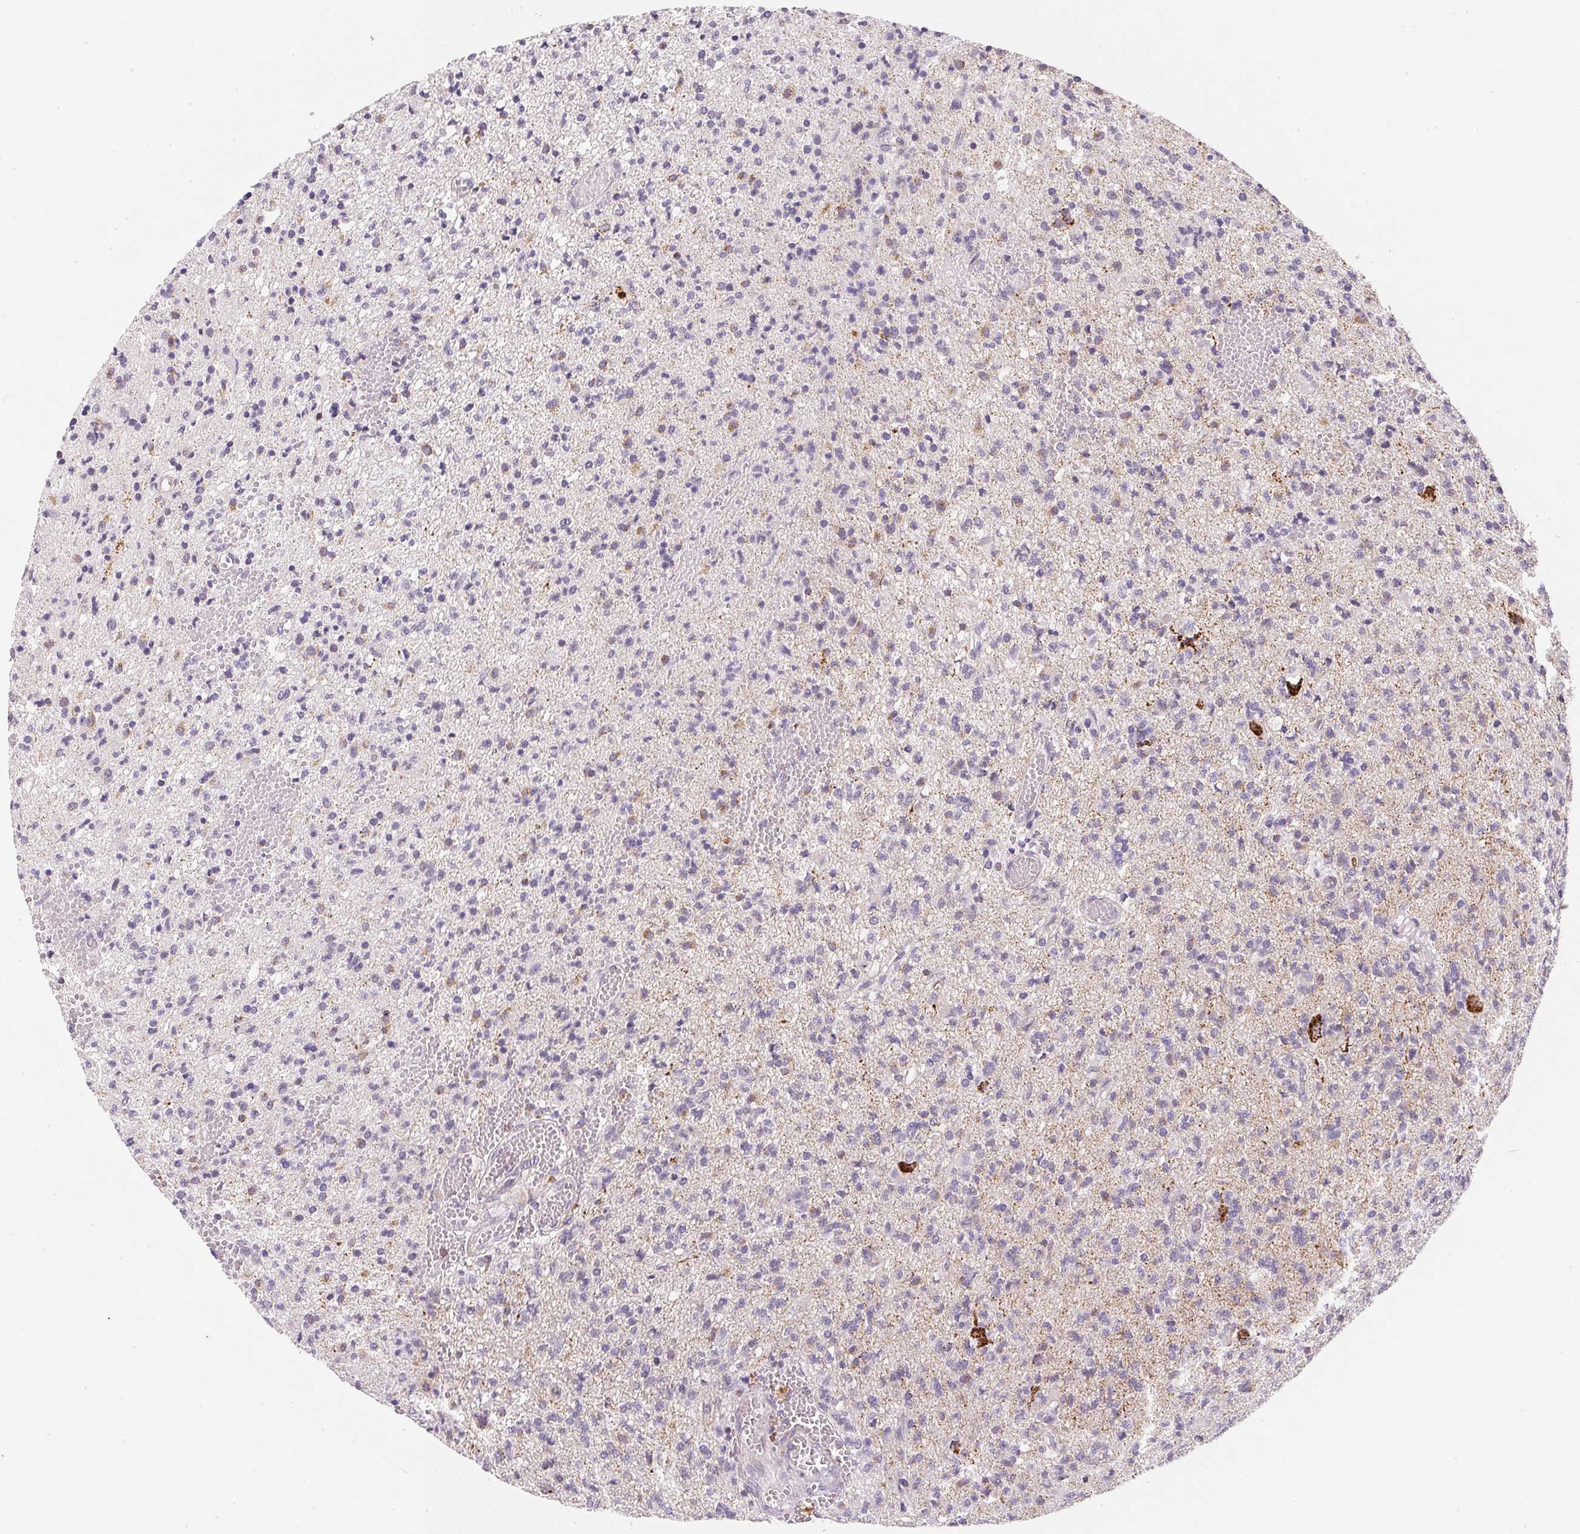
{"staining": {"intensity": "negative", "quantity": "none", "location": "none"}, "tissue": "glioma", "cell_type": "Tumor cells", "image_type": "cancer", "snomed": [{"axis": "morphology", "description": "Glioma, malignant, Low grade"}, {"axis": "topography", "description": "Brain"}], "caption": "Immunohistochemical staining of human malignant glioma (low-grade) displays no significant expression in tumor cells.", "gene": "GIPC2", "patient": {"sex": "male", "age": 64}}